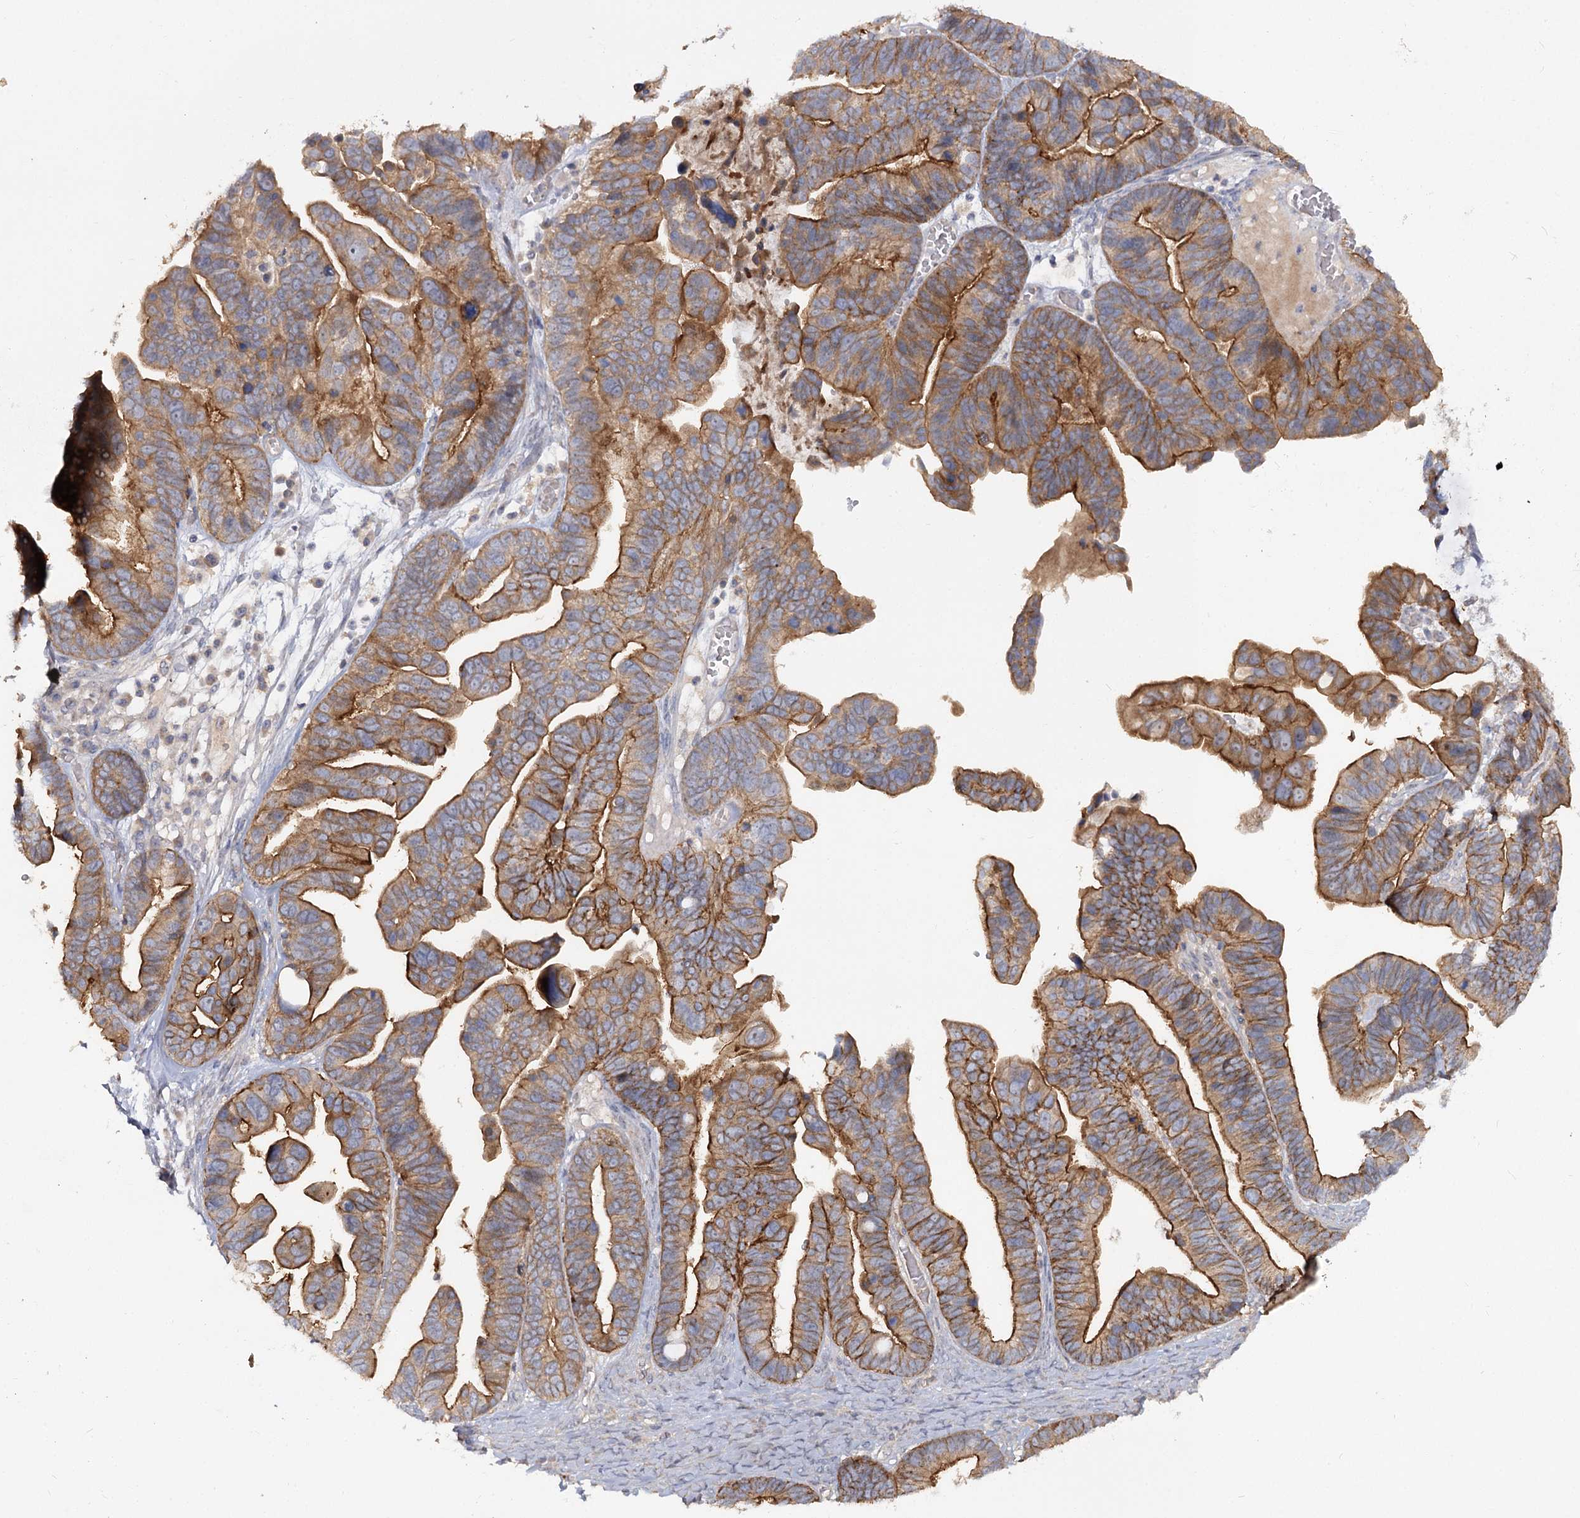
{"staining": {"intensity": "moderate", "quantity": ">75%", "location": "cytoplasmic/membranous"}, "tissue": "ovarian cancer", "cell_type": "Tumor cells", "image_type": "cancer", "snomed": [{"axis": "morphology", "description": "Cystadenocarcinoma, serous, NOS"}, {"axis": "topography", "description": "Ovary"}], "caption": "Brown immunohistochemical staining in human ovarian serous cystadenocarcinoma displays moderate cytoplasmic/membranous positivity in about >75% of tumor cells. (Stains: DAB in brown, nuclei in blue, Microscopy: brightfield microscopy at high magnification).", "gene": "ANGPTL5", "patient": {"sex": "female", "age": 56}}